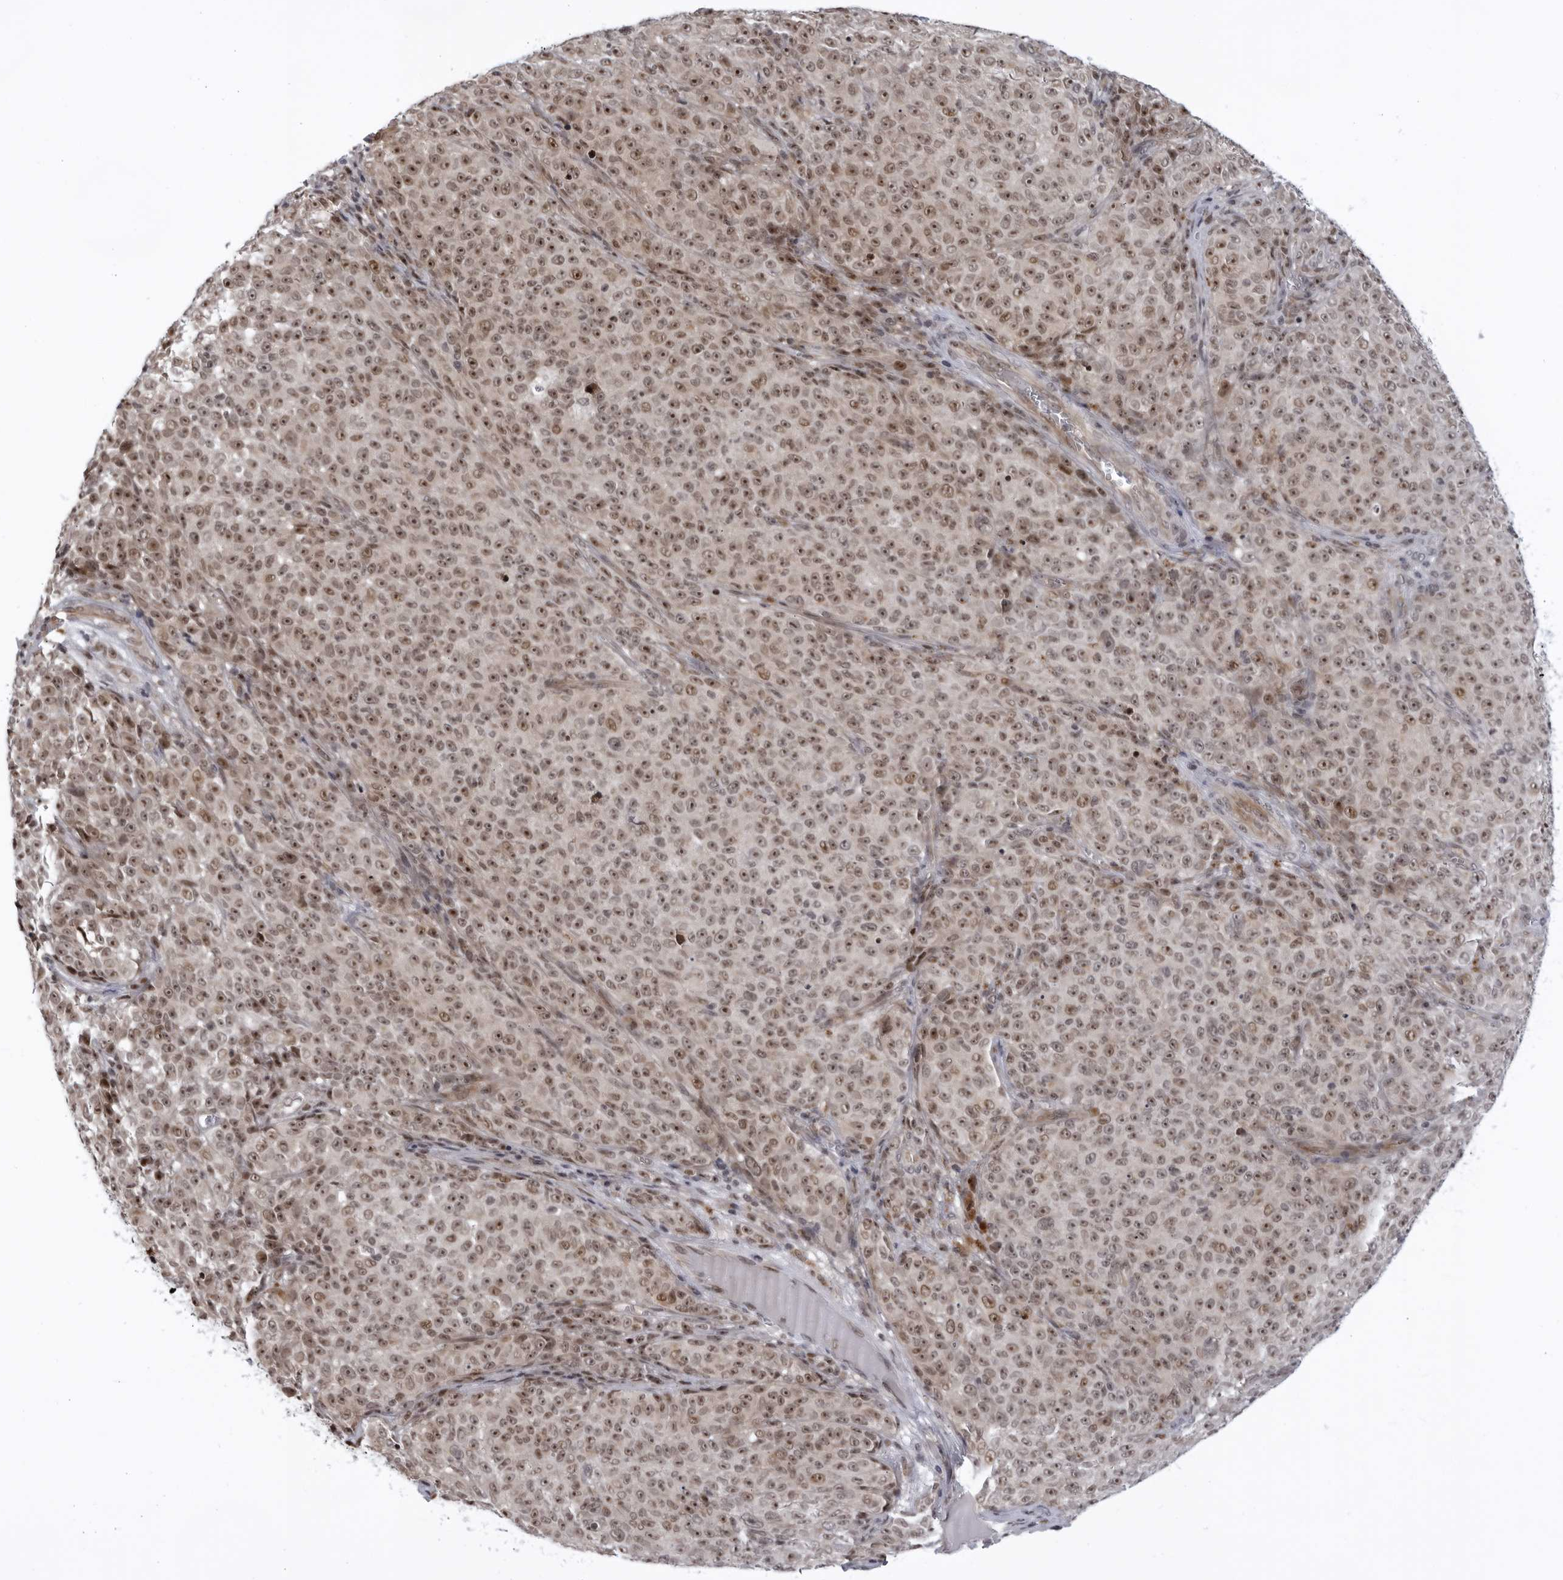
{"staining": {"intensity": "moderate", "quantity": ">75%", "location": "nuclear"}, "tissue": "melanoma", "cell_type": "Tumor cells", "image_type": "cancer", "snomed": [{"axis": "morphology", "description": "Malignant melanoma, NOS"}, {"axis": "topography", "description": "Skin"}], "caption": "Malignant melanoma stained for a protein (brown) displays moderate nuclear positive staining in about >75% of tumor cells.", "gene": "ITGB3BP", "patient": {"sex": "female", "age": 82}}